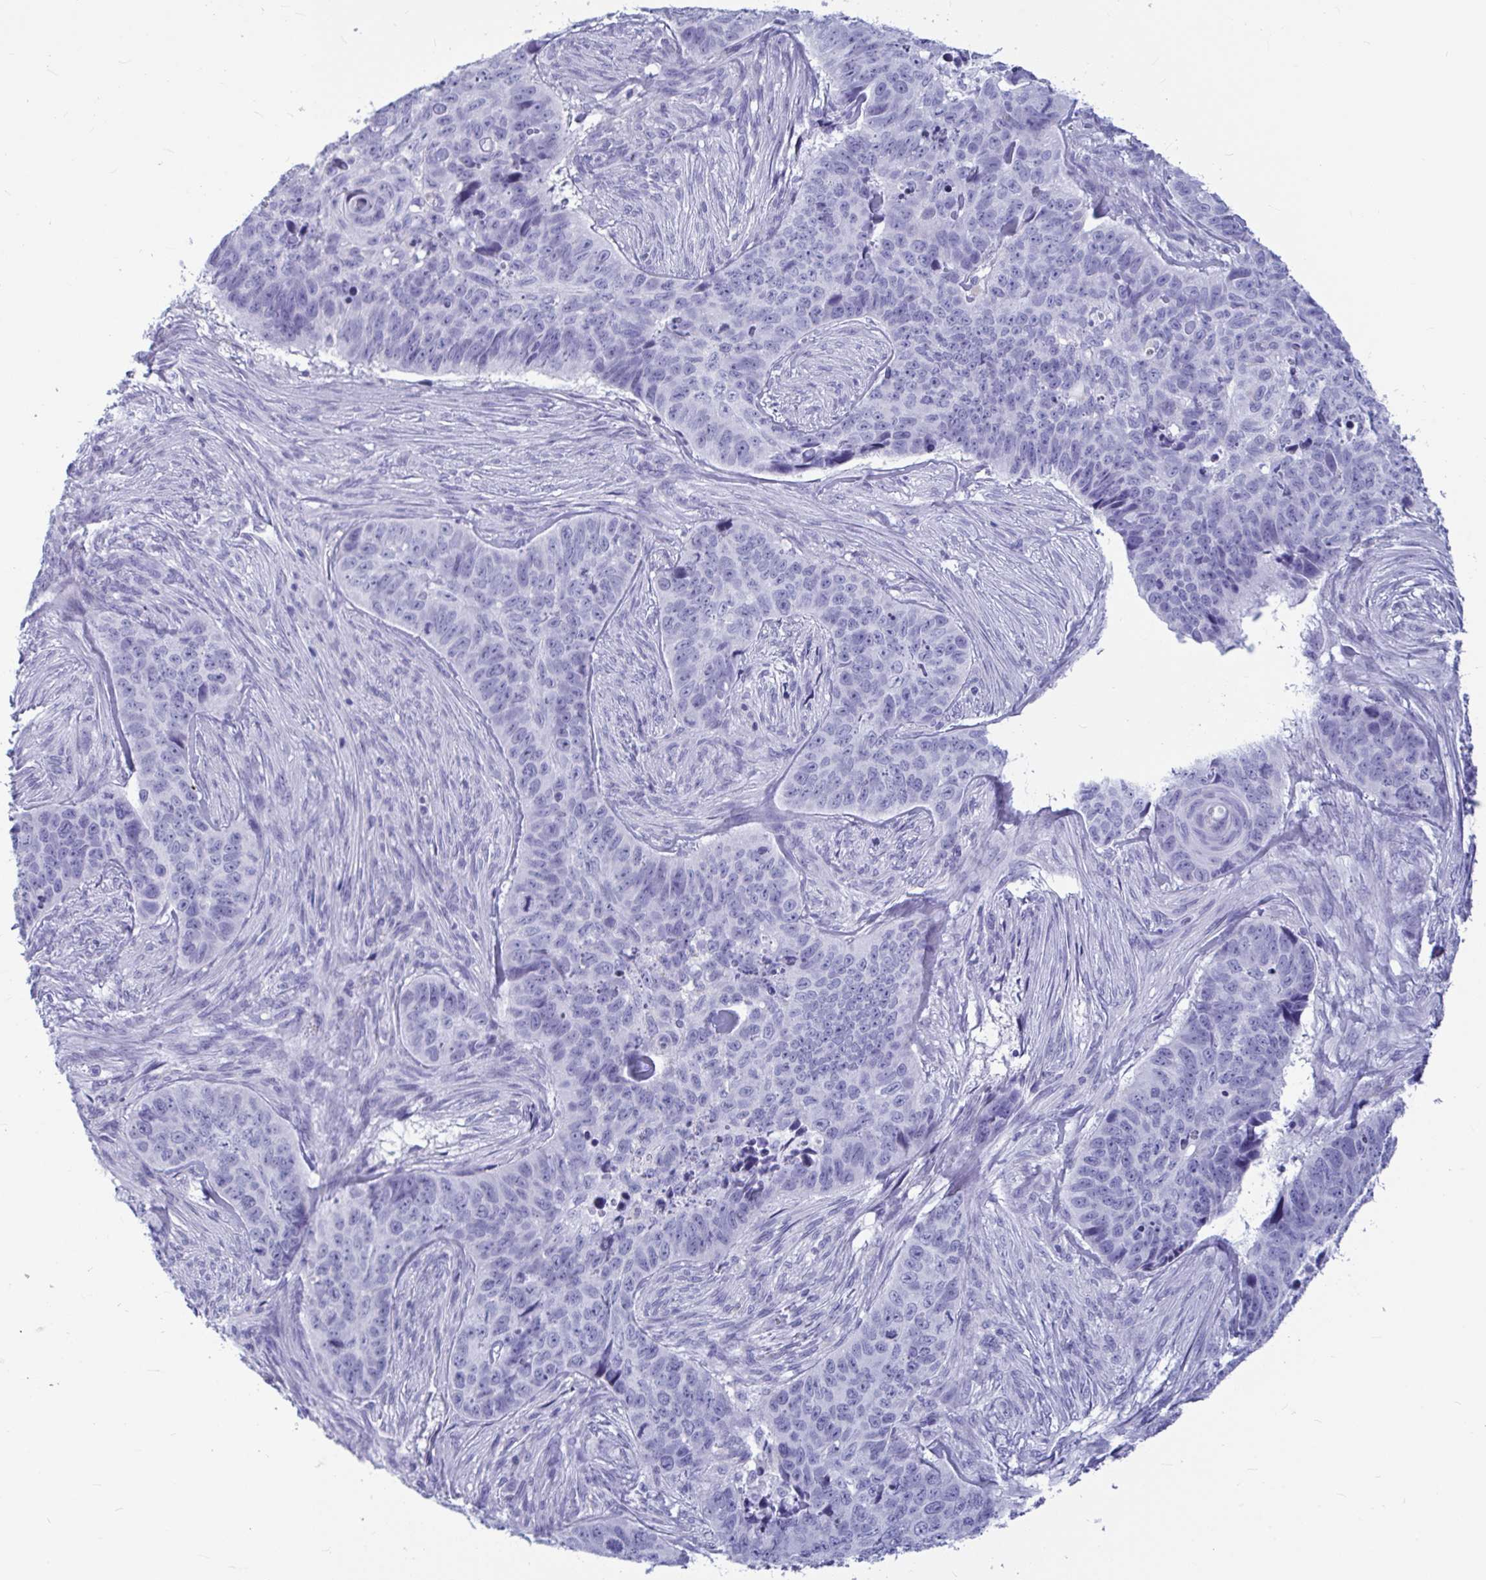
{"staining": {"intensity": "negative", "quantity": "none", "location": "none"}, "tissue": "skin cancer", "cell_type": "Tumor cells", "image_type": "cancer", "snomed": [{"axis": "morphology", "description": "Basal cell carcinoma"}, {"axis": "topography", "description": "Skin"}], "caption": "This is an immunohistochemistry (IHC) image of human basal cell carcinoma (skin). There is no staining in tumor cells.", "gene": "OR5J2", "patient": {"sex": "female", "age": 82}}